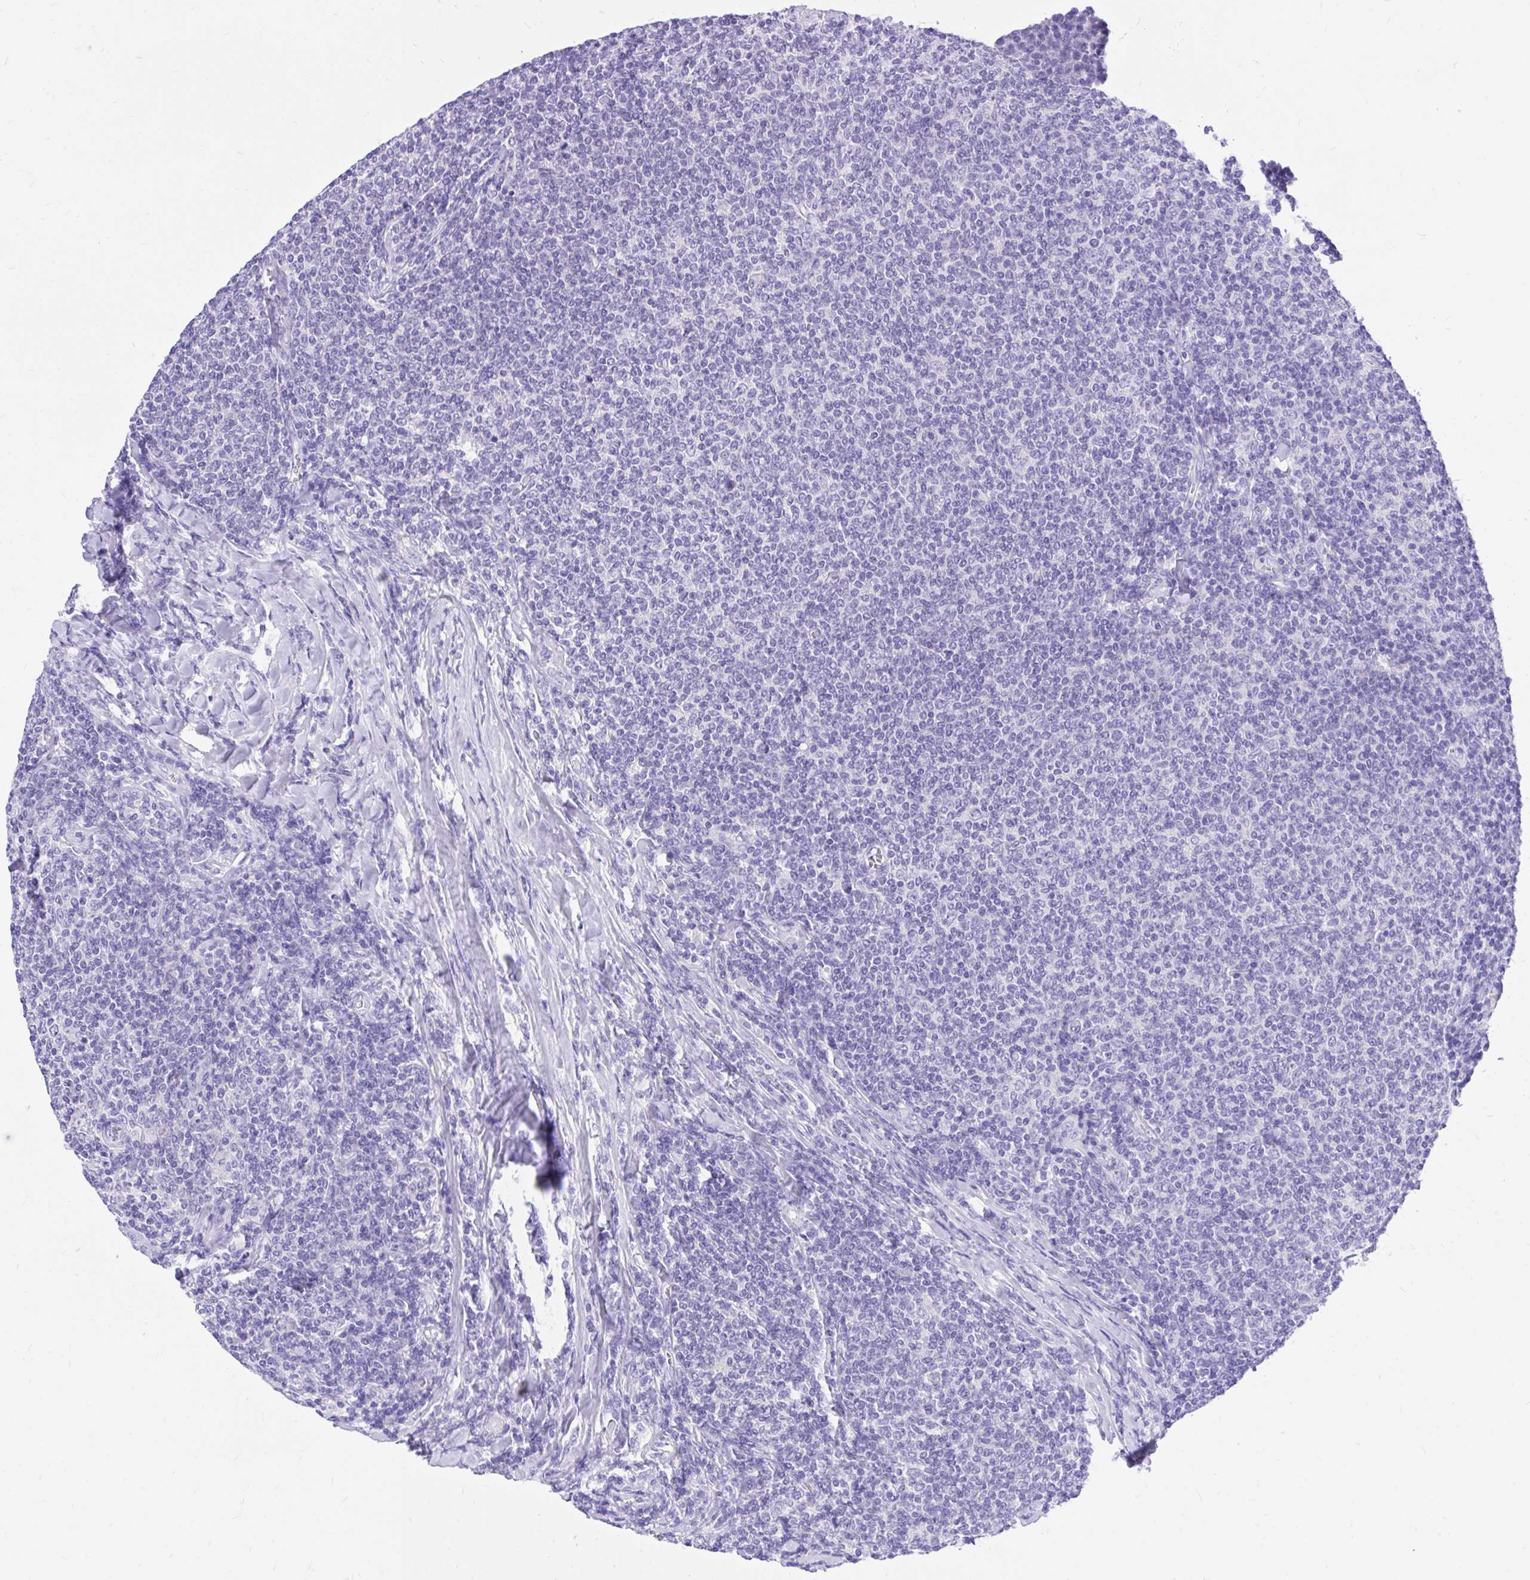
{"staining": {"intensity": "negative", "quantity": "none", "location": "none"}, "tissue": "lymphoma", "cell_type": "Tumor cells", "image_type": "cancer", "snomed": [{"axis": "morphology", "description": "Malignant lymphoma, non-Hodgkin's type, Low grade"}, {"axis": "topography", "description": "Lymph node"}], "caption": "A micrograph of lymphoma stained for a protein reveals no brown staining in tumor cells. (DAB IHC with hematoxylin counter stain).", "gene": "MON1A", "patient": {"sex": "male", "age": 52}}